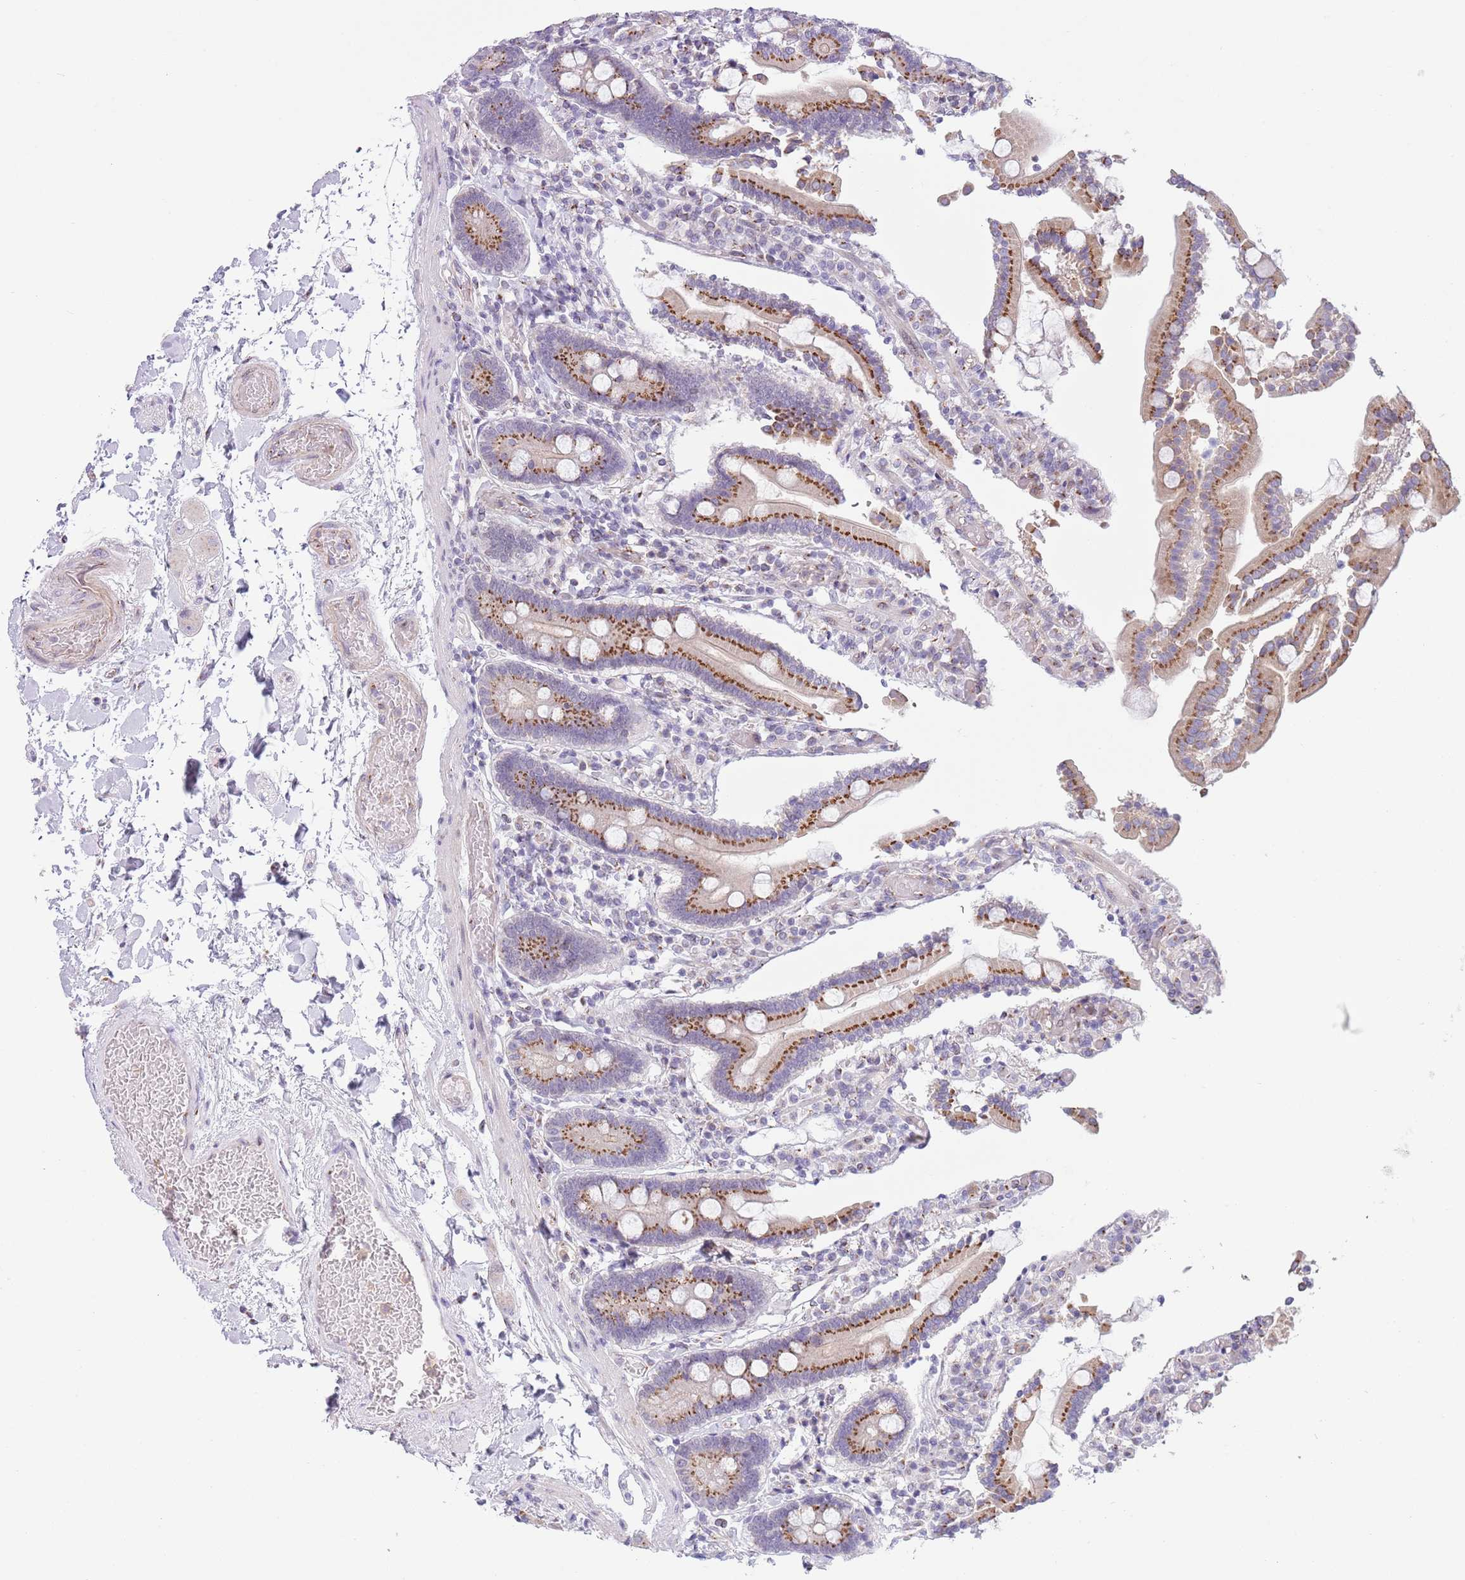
{"staining": {"intensity": "strong", "quantity": "25%-75%", "location": "cytoplasmic/membranous"}, "tissue": "duodenum", "cell_type": "Glandular cells", "image_type": "normal", "snomed": [{"axis": "morphology", "description": "Normal tissue, NOS"}, {"axis": "topography", "description": "Duodenum"}], "caption": "Brown immunohistochemical staining in unremarkable human duodenum displays strong cytoplasmic/membranous positivity in about 25%-75% of glandular cells.", "gene": "C20orf96", "patient": {"sex": "male", "age": 55}}